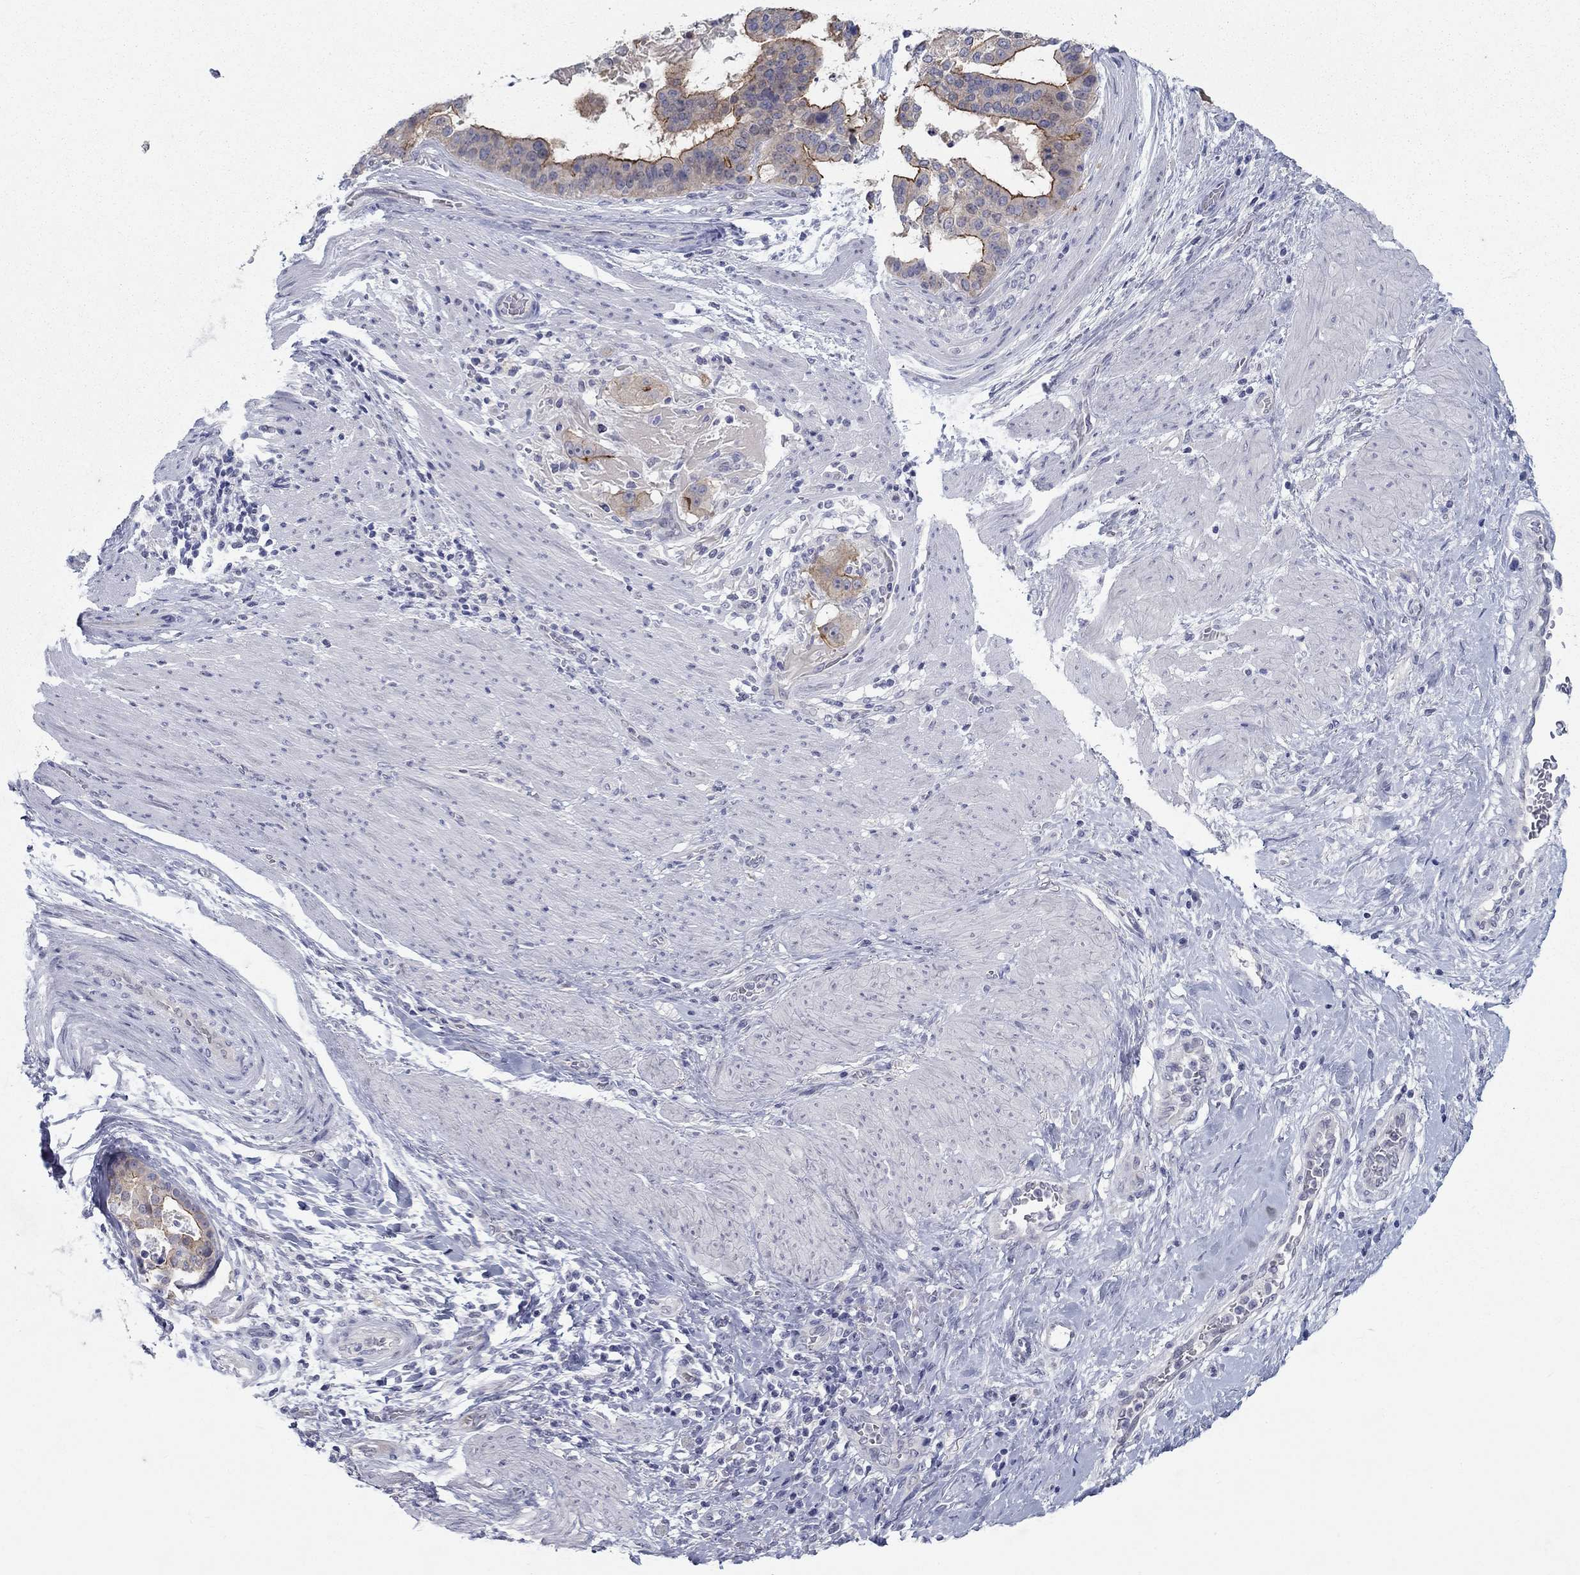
{"staining": {"intensity": "strong", "quantity": "25%-75%", "location": "cytoplasmic/membranous"}, "tissue": "stomach cancer", "cell_type": "Tumor cells", "image_type": "cancer", "snomed": [{"axis": "morphology", "description": "Adenocarcinoma, NOS"}, {"axis": "topography", "description": "Stomach"}], "caption": "Strong cytoplasmic/membranous expression is identified in approximately 25%-75% of tumor cells in stomach adenocarcinoma.", "gene": "PLS1", "patient": {"sex": "male", "age": 48}}